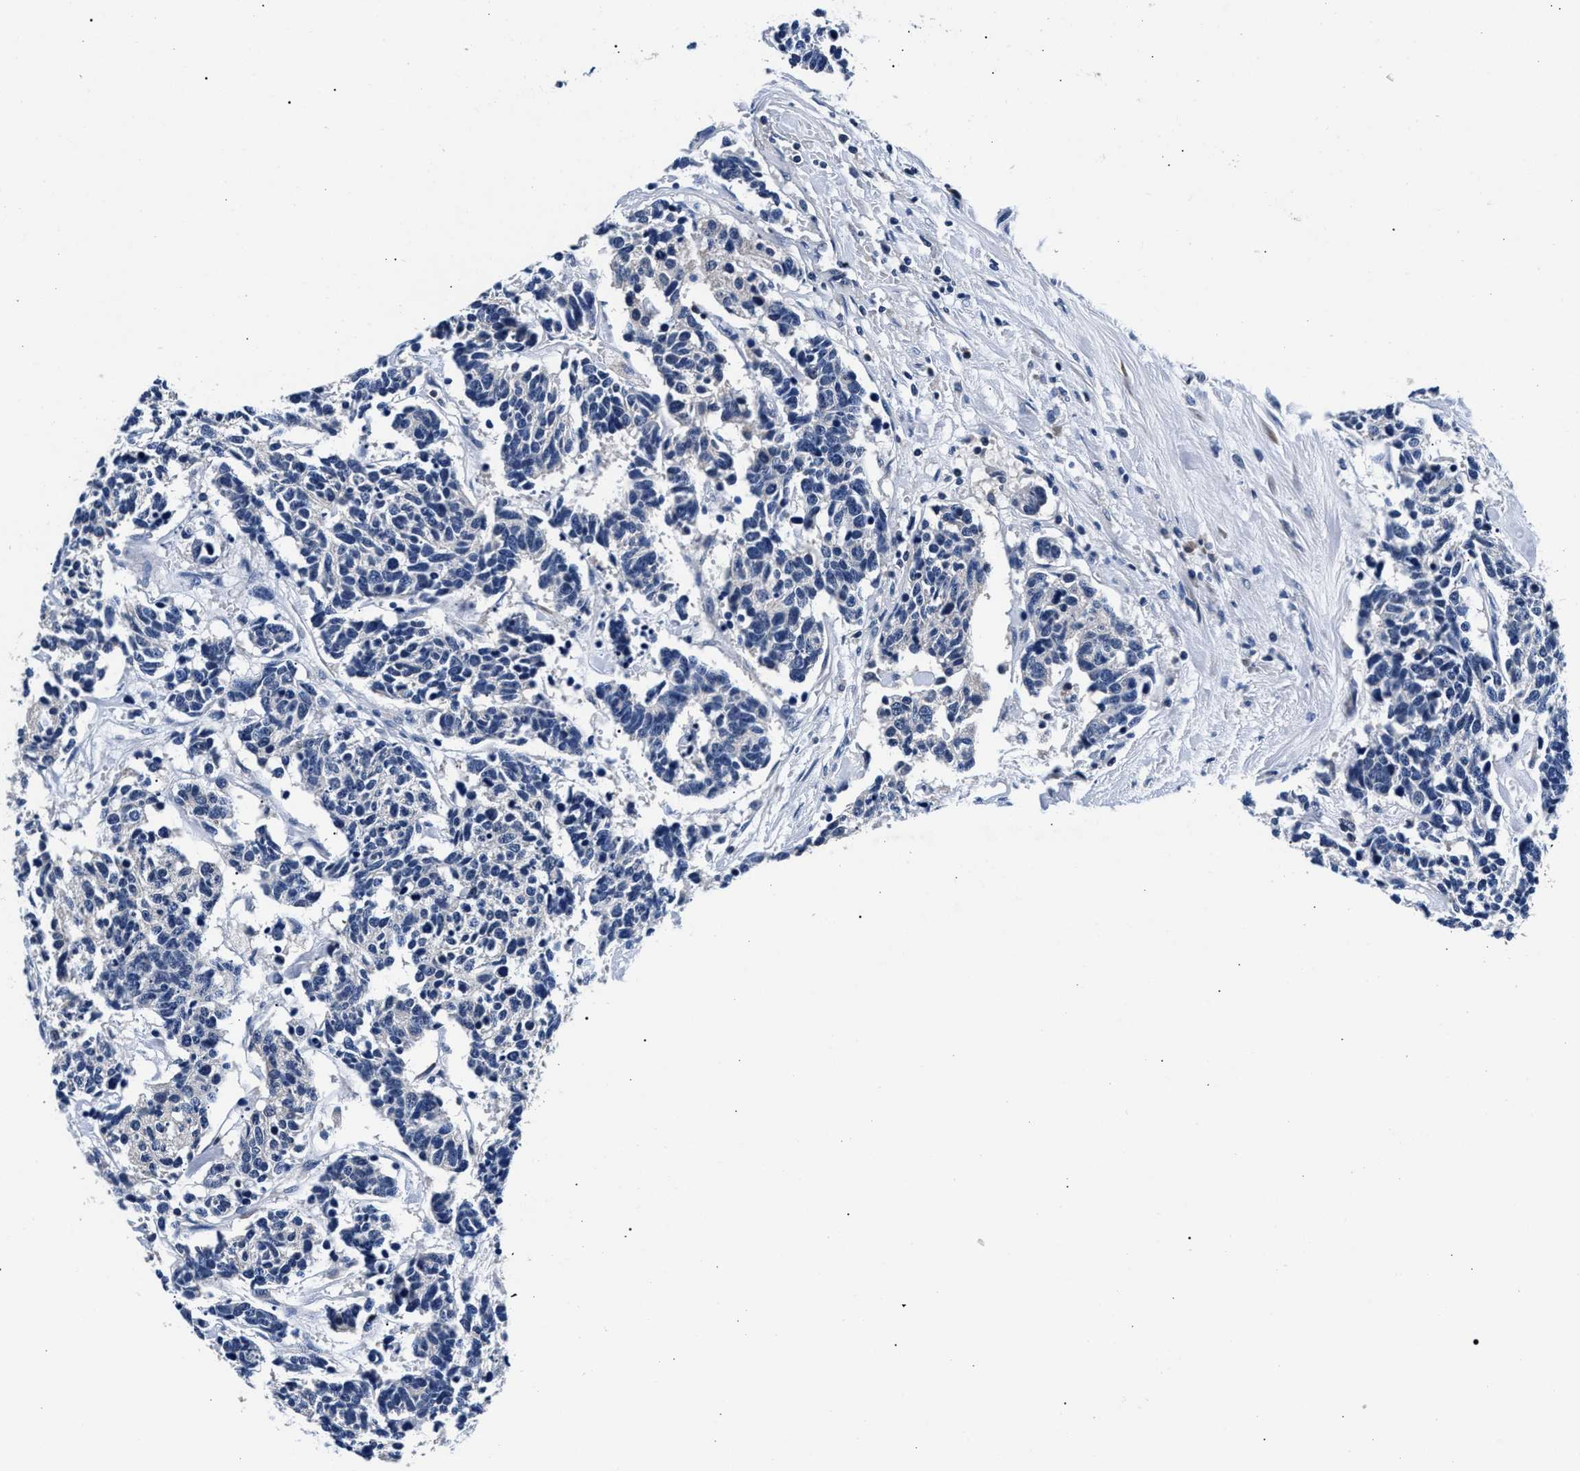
{"staining": {"intensity": "negative", "quantity": "none", "location": "none"}, "tissue": "carcinoid", "cell_type": "Tumor cells", "image_type": "cancer", "snomed": [{"axis": "morphology", "description": "Carcinoma, NOS"}, {"axis": "morphology", "description": "Carcinoid, malignant, NOS"}, {"axis": "topography", "description": "Urinary bladder"}], "caption": "This photomicrograph is of carcinoid stained with immunohistochemistry (IHC) to label a protein in brown with the nuclei are counter-stained blue. There is no positivity in tumor cells.", "gene": "PHF24", "patient": {"sex": "male", "age": 57}}